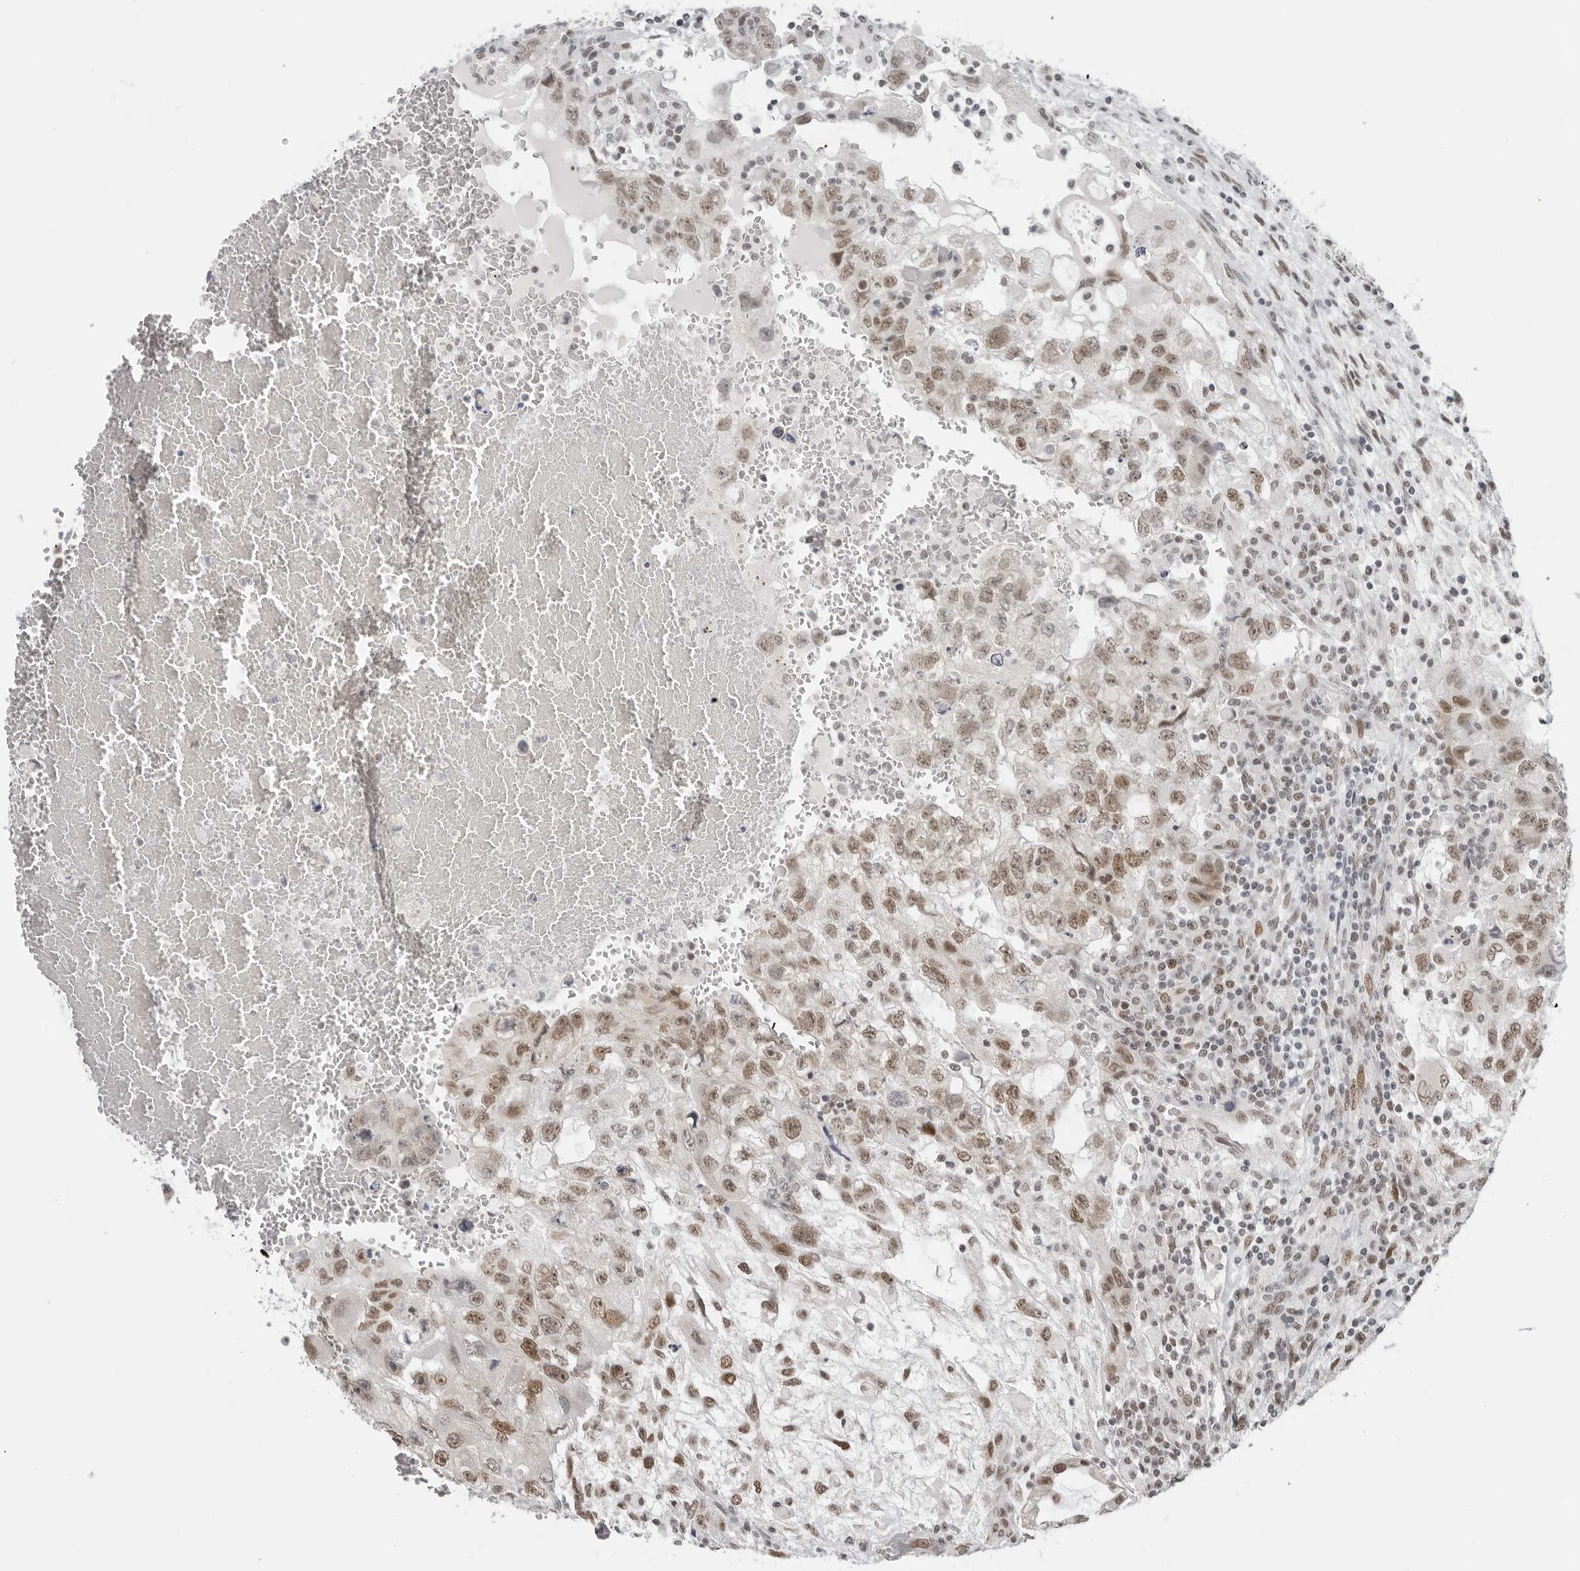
{"staining": {"intensity": "moderate", "quantity": ">75%", "location": "nuclear"}, "tissue": "testis cancer", "cell_type": "Tumor cells", "image_type": "cancer", "snomed": [{"axis": "morphology", "description": "Carcinoma, Embryonal, NOS"}, {"axis": "topography", "description": "Testis"}], "caption": "A brown stain shows moderate nuclear staining of a protein in testis embryonal carcinoma tumor cells.", "gene": "FOXK2", "patient": {"sex": "male", "age": 36}}